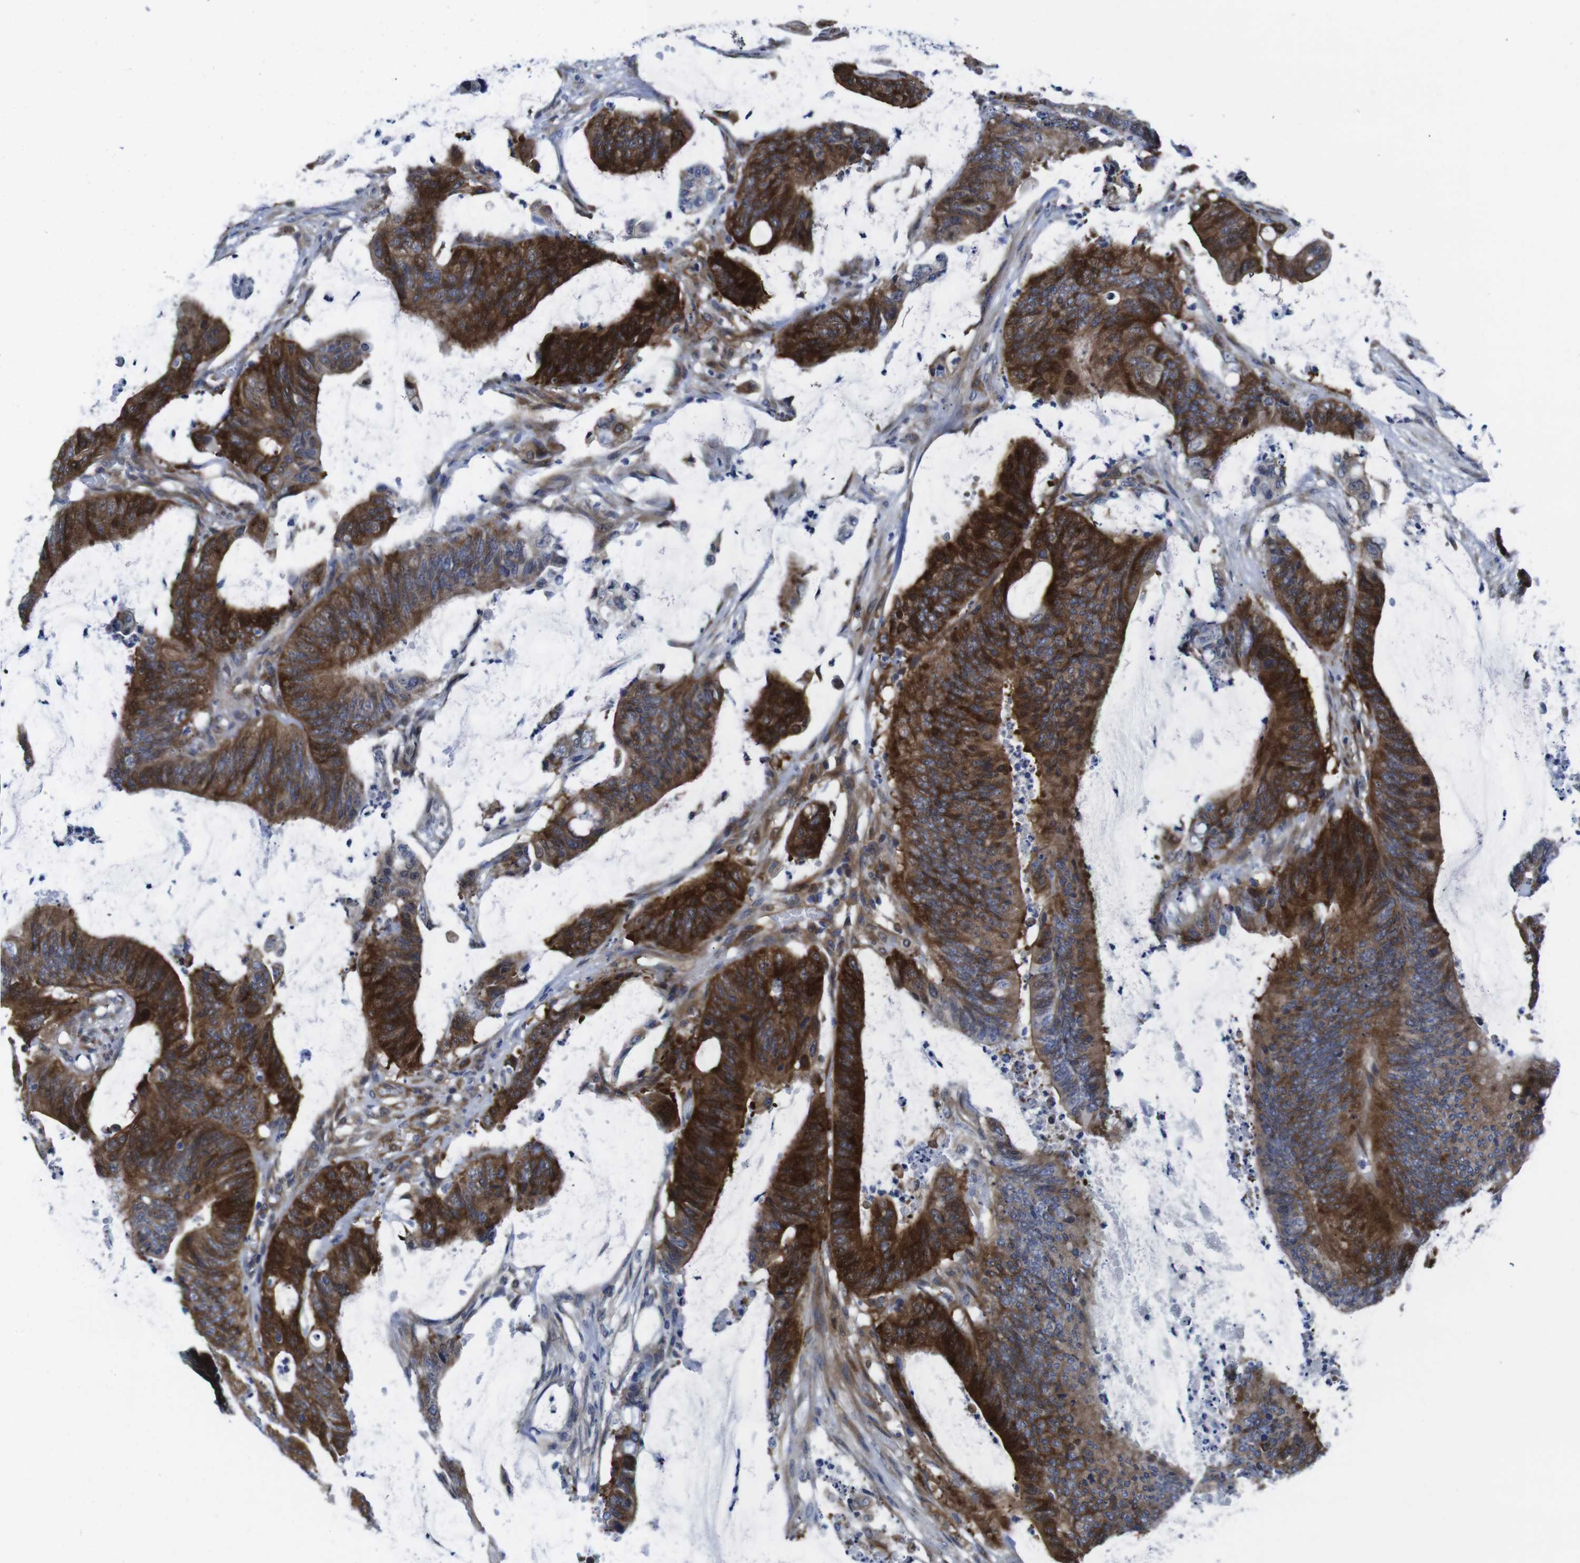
{"staining": {"intensity": "strong", "quantity": ">75%", "location": "cytoplasmic/membranous"}, "tissue": "colorectal cancer", "cell_type": "Tumor cells", "image_type": "cancer", "snomed": [{"axis": "morphology", "description": "Adenocarcinoma, NOS"}, {"axis": "topography", "description": "Rectum"}], "caption": "Strong cytoplasmic/membranous staining is present in about >75% of tumor cells in colorectal adenocarcinoma.", "gene": "EIF4A1", "patient": {"sex": "female", "age": 66}}